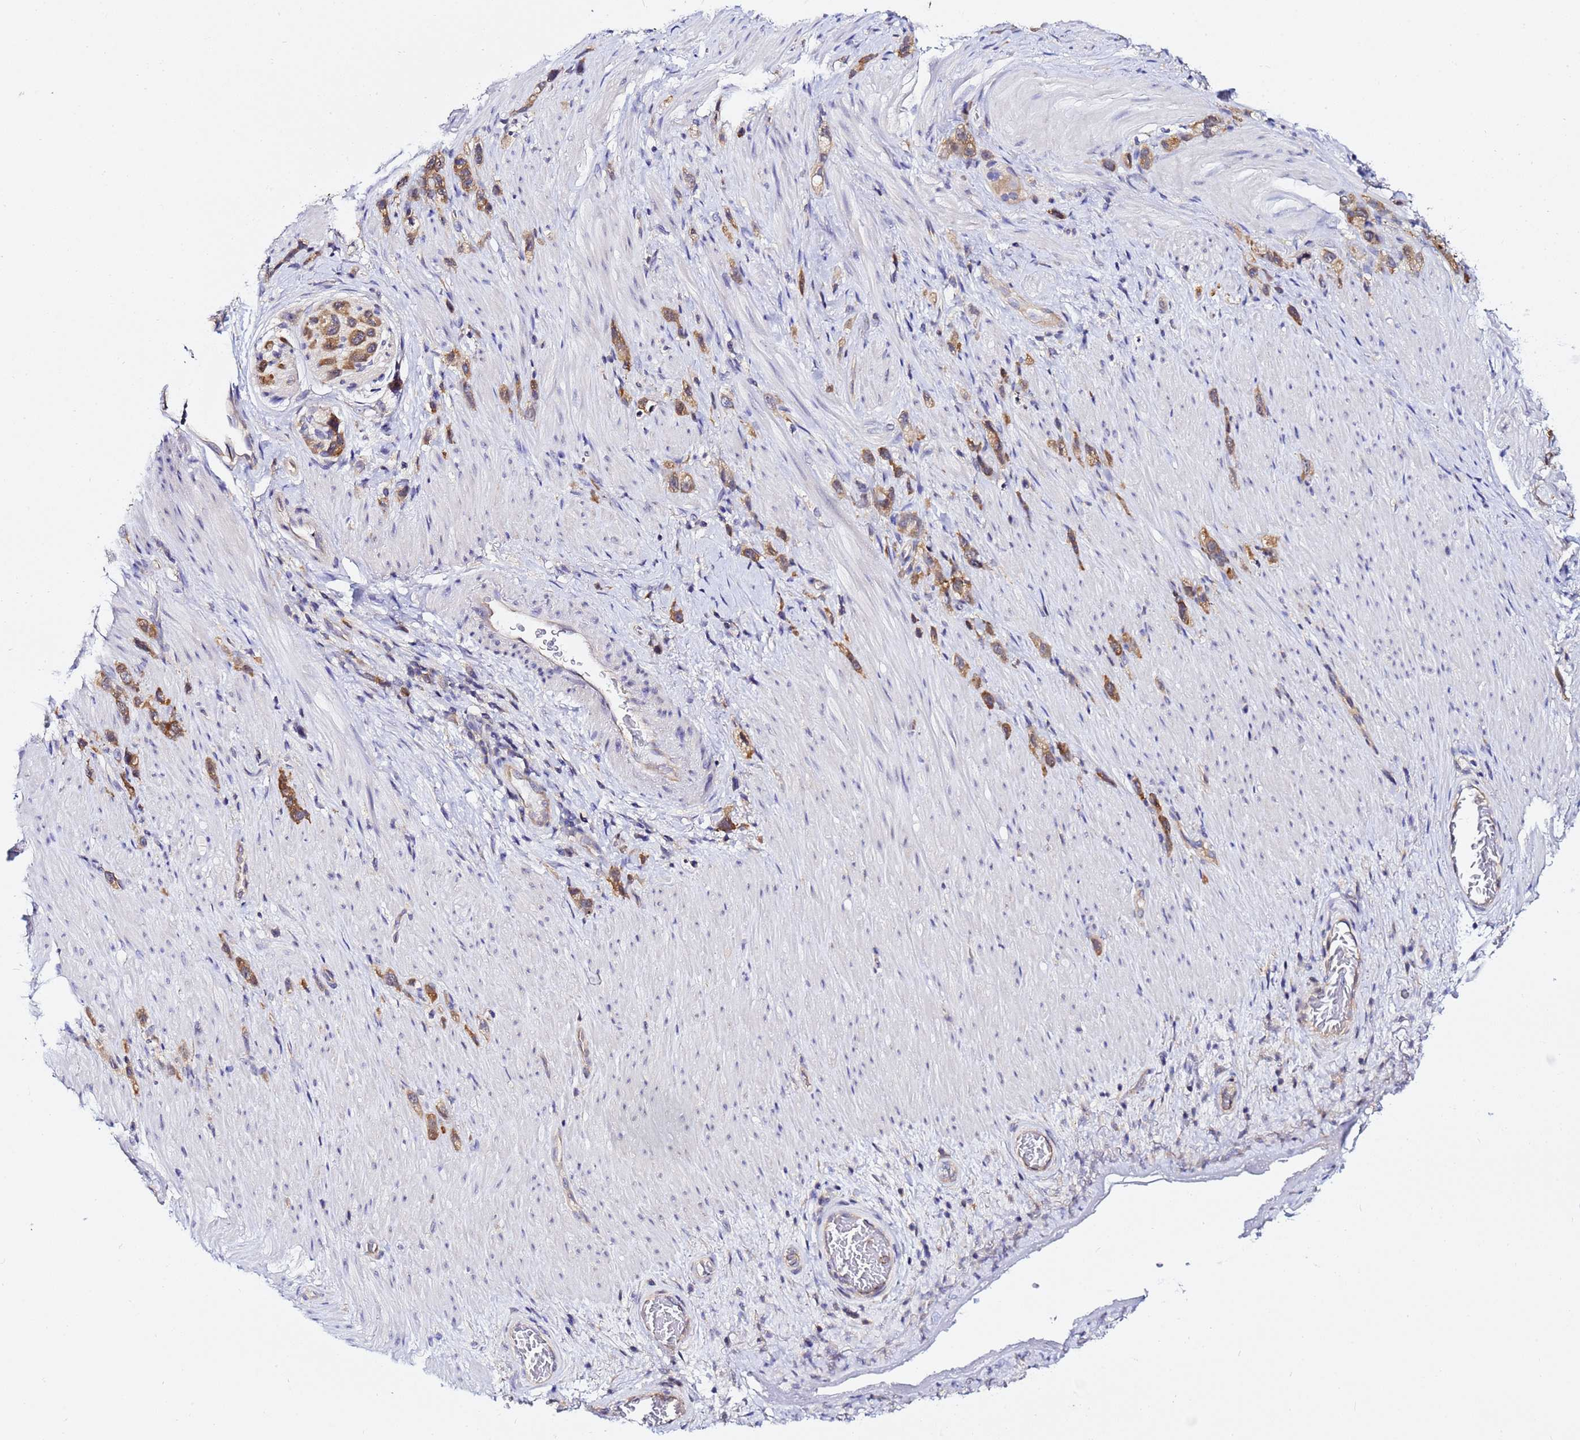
{"staining": {"intensity": "strong", "quantity": ">75%", "location": "cytoplasmic/membranous"}, "tissue": "stomach cancer", "cell_type": "Tumor cells", "image_type": "cancer", "snomed": [{"axis": "morphology", "description": "Adenocarcinoma, NOS"}, {"axis": "topography", "description": "Stomach"}], "caption": "IHC of adenocarcinoma (stomach) demonstrates high levels of strong cytoplasmic/membranous staining in approximately >75% of tumor cells. The staining is performed using DAB brown chromogen to label protein expression. The nuclei are counter-stained blue using hematoxylin.", "gene": "LENG1", "patient": {"sex": "female", "age": 65}}